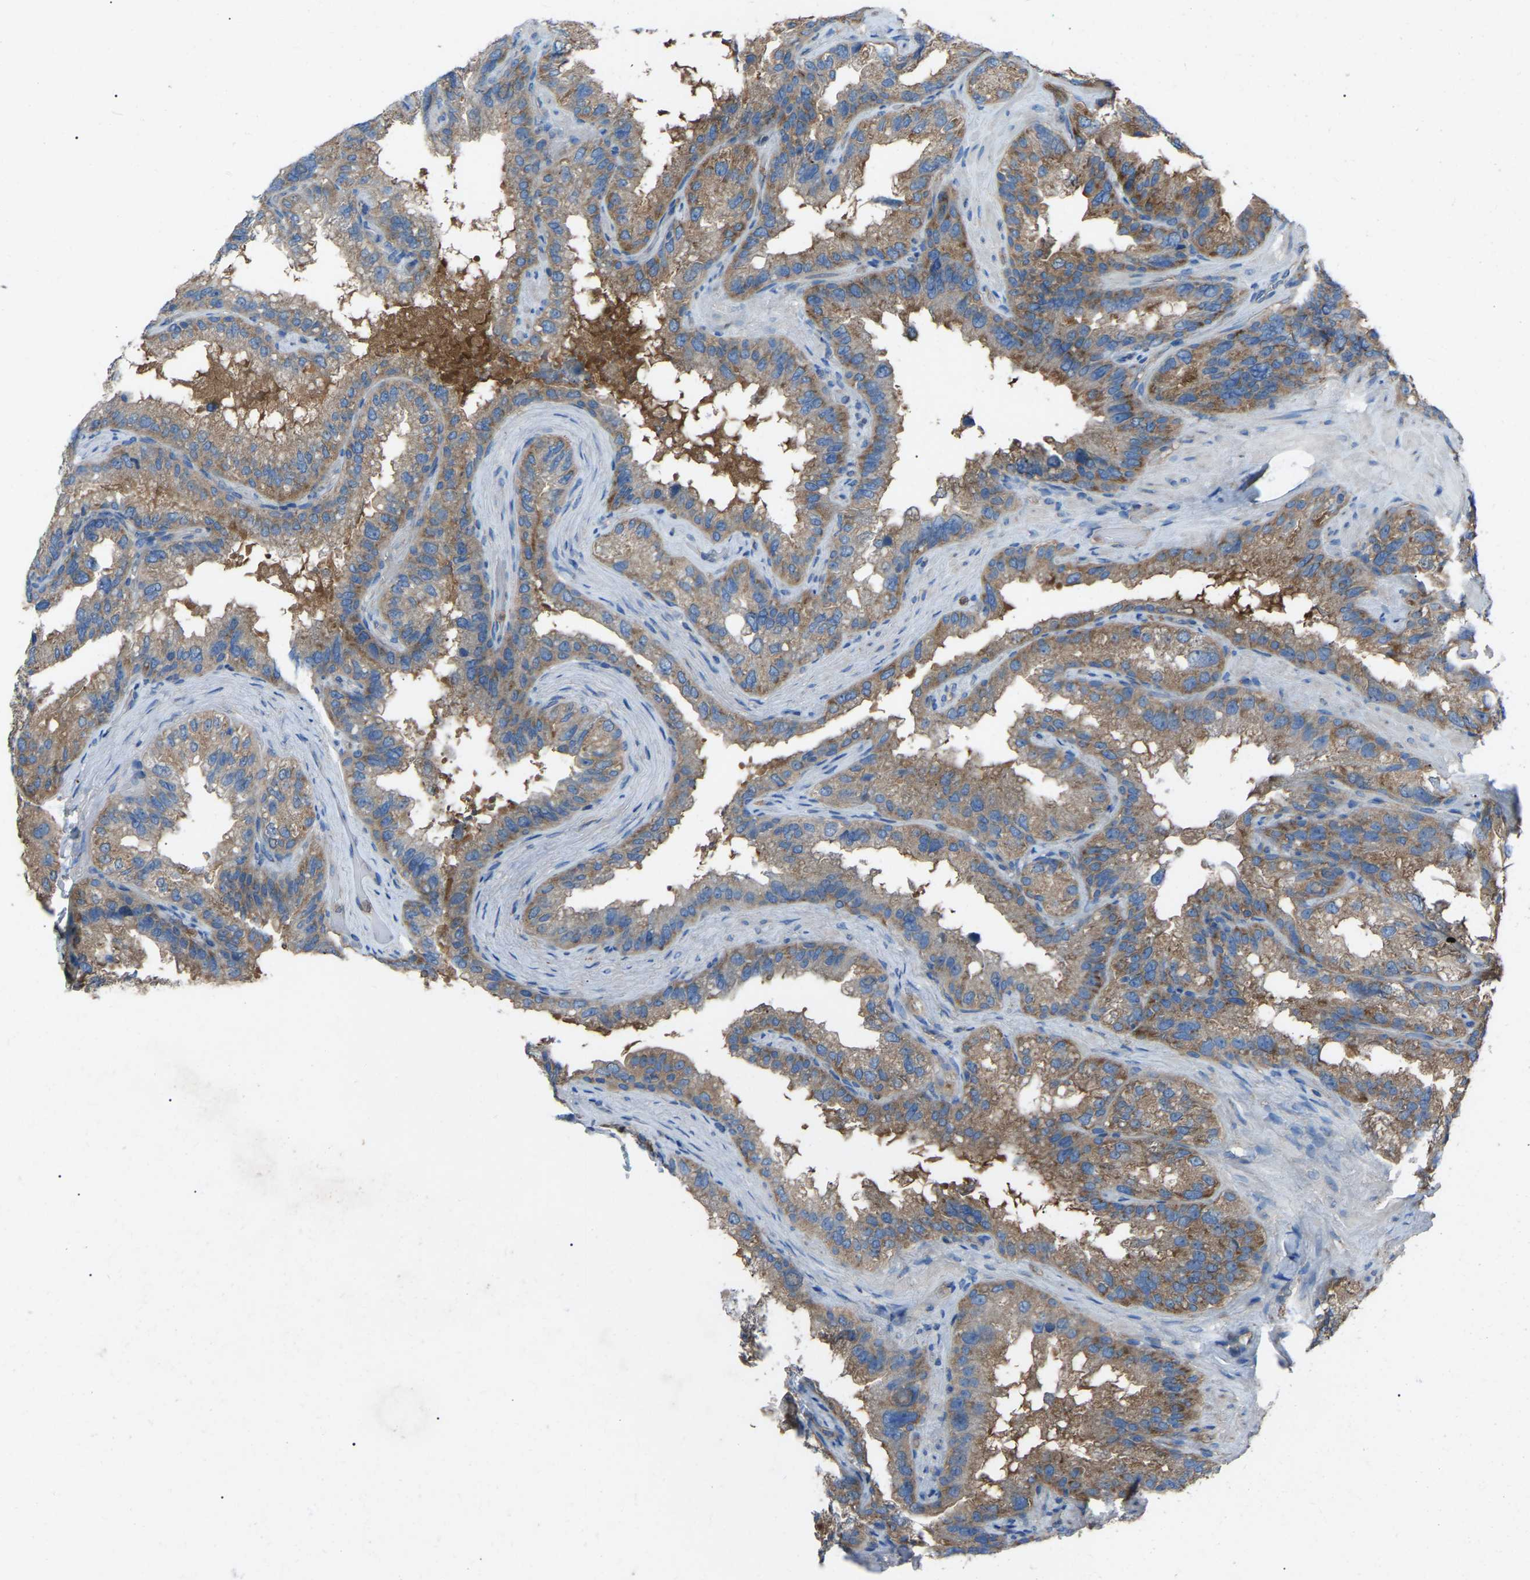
{"staining": {"intensity": "moderate", "quantity": ">75%", "location": "cytoplasmic/membranous"}, "tissue": "seminal vesicle", "cell_type": "Glandular cells", "image_type": "normal", "snomed": [{"axis": "morphology", "description": "Normal tissue, NOS"}, {"axis": "topography", "description": "Seminal veicle"}], "caption": "Immunohistochemical staining of benign seminal vesicle displays >75% levels of moderate cytoplasmic/membranous protein staining in approximately >75% of glandular cells. (DAB (3,3'-diaminobenzidine) IHC, brown staining for protein, blue staining for nuclei).", "gene": "AIMP1", "patient": {"sex": "male", "age": 68}}